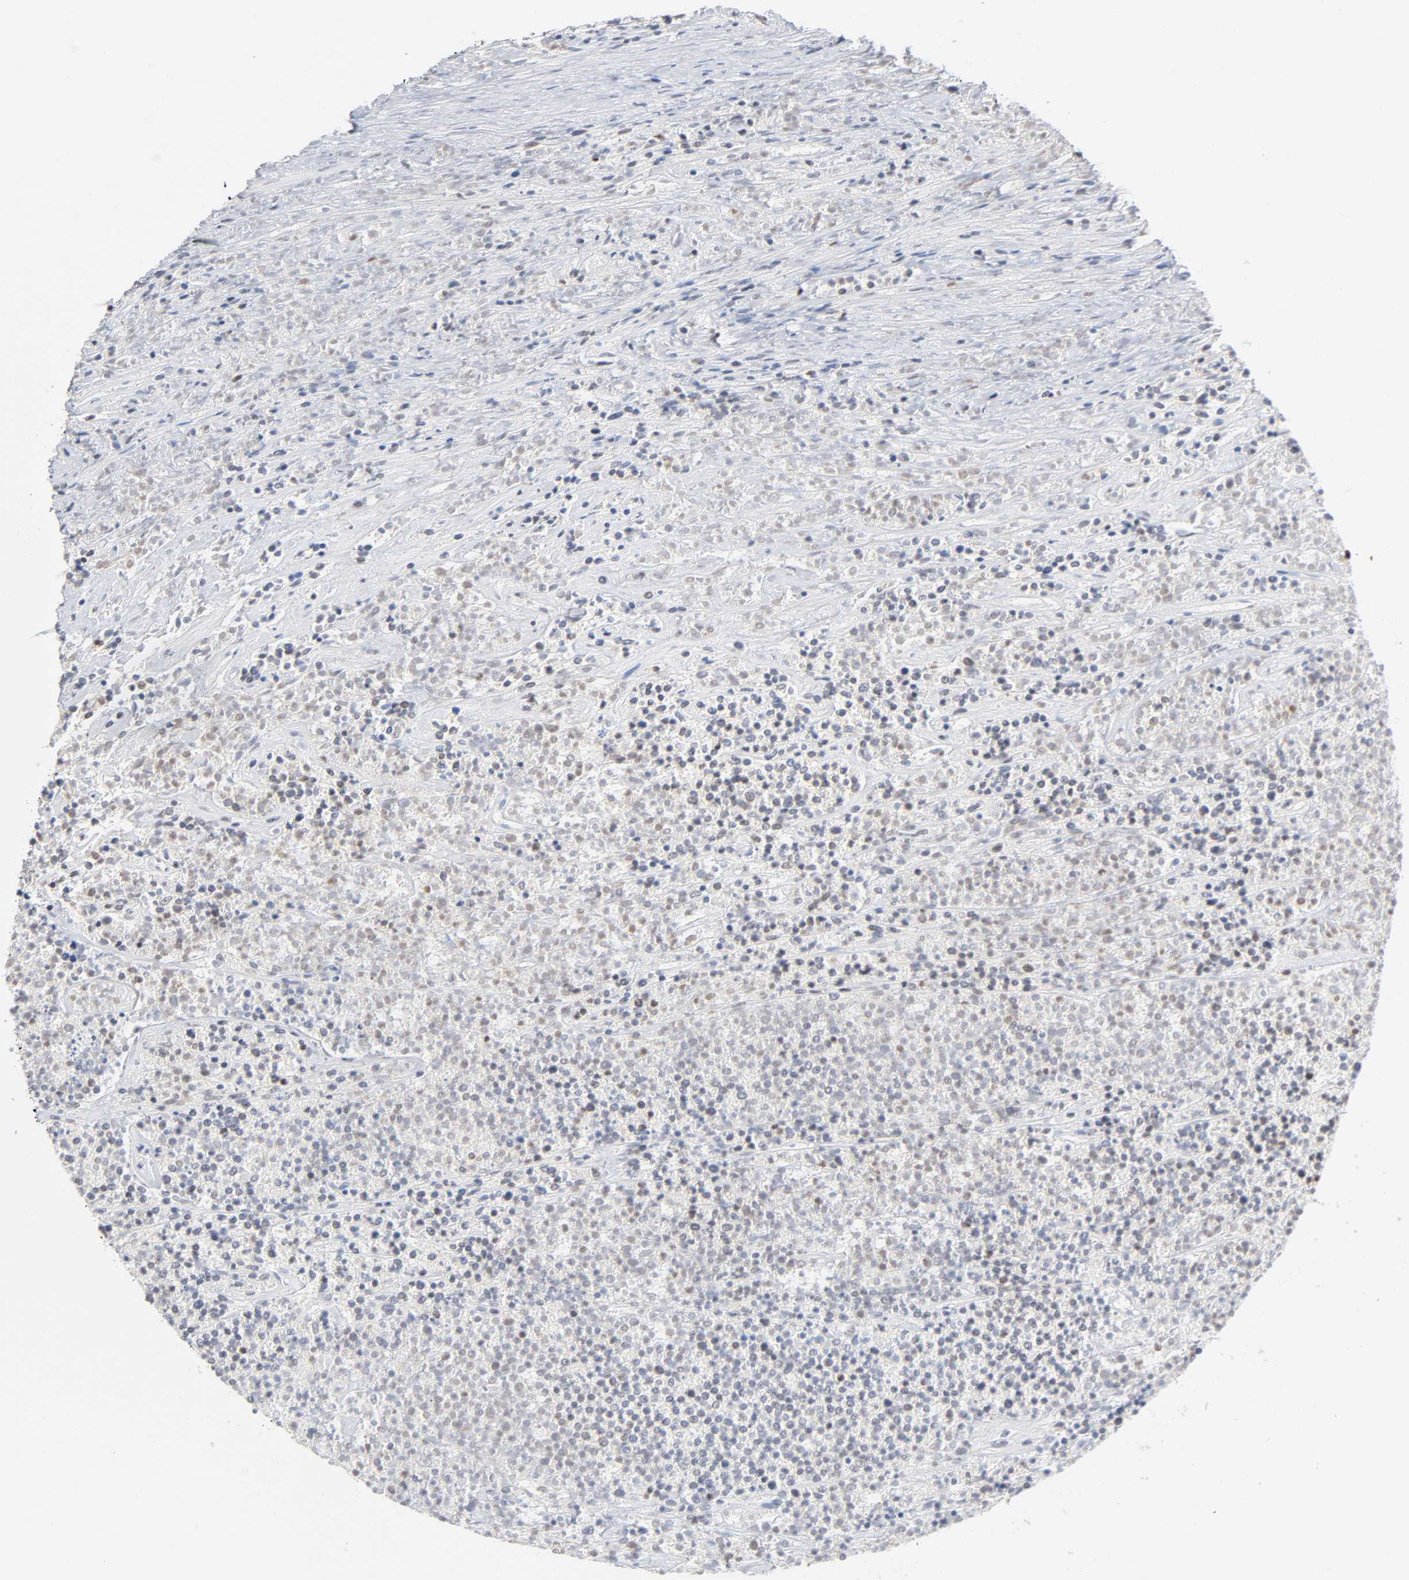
{"staining": {"intensity": "weak", "quantity": "<25%", "location": "nuclear"}, "tissue": "lymphoma", "cell_type": "Tumor cells", "image_type": "cancer", "snomed": [{"axis": "morphology", "description": "Malignant lymphoma, non-Hodgkin's type, High grade"}, {"axis": "topography", "description": "Lymph node"}], "caption": "High magnification brightfield microscopy of high-grade malignant lymphoma, non-Hodgkin's type stained with DAB (brown) and counterstained with hematoxylin (blue): tumor cells show no significant expression. (IHC, brightfield microscopy, high magnification).", "gene": "NFATC1", "patient": {"sex": "female", "age": 73}}